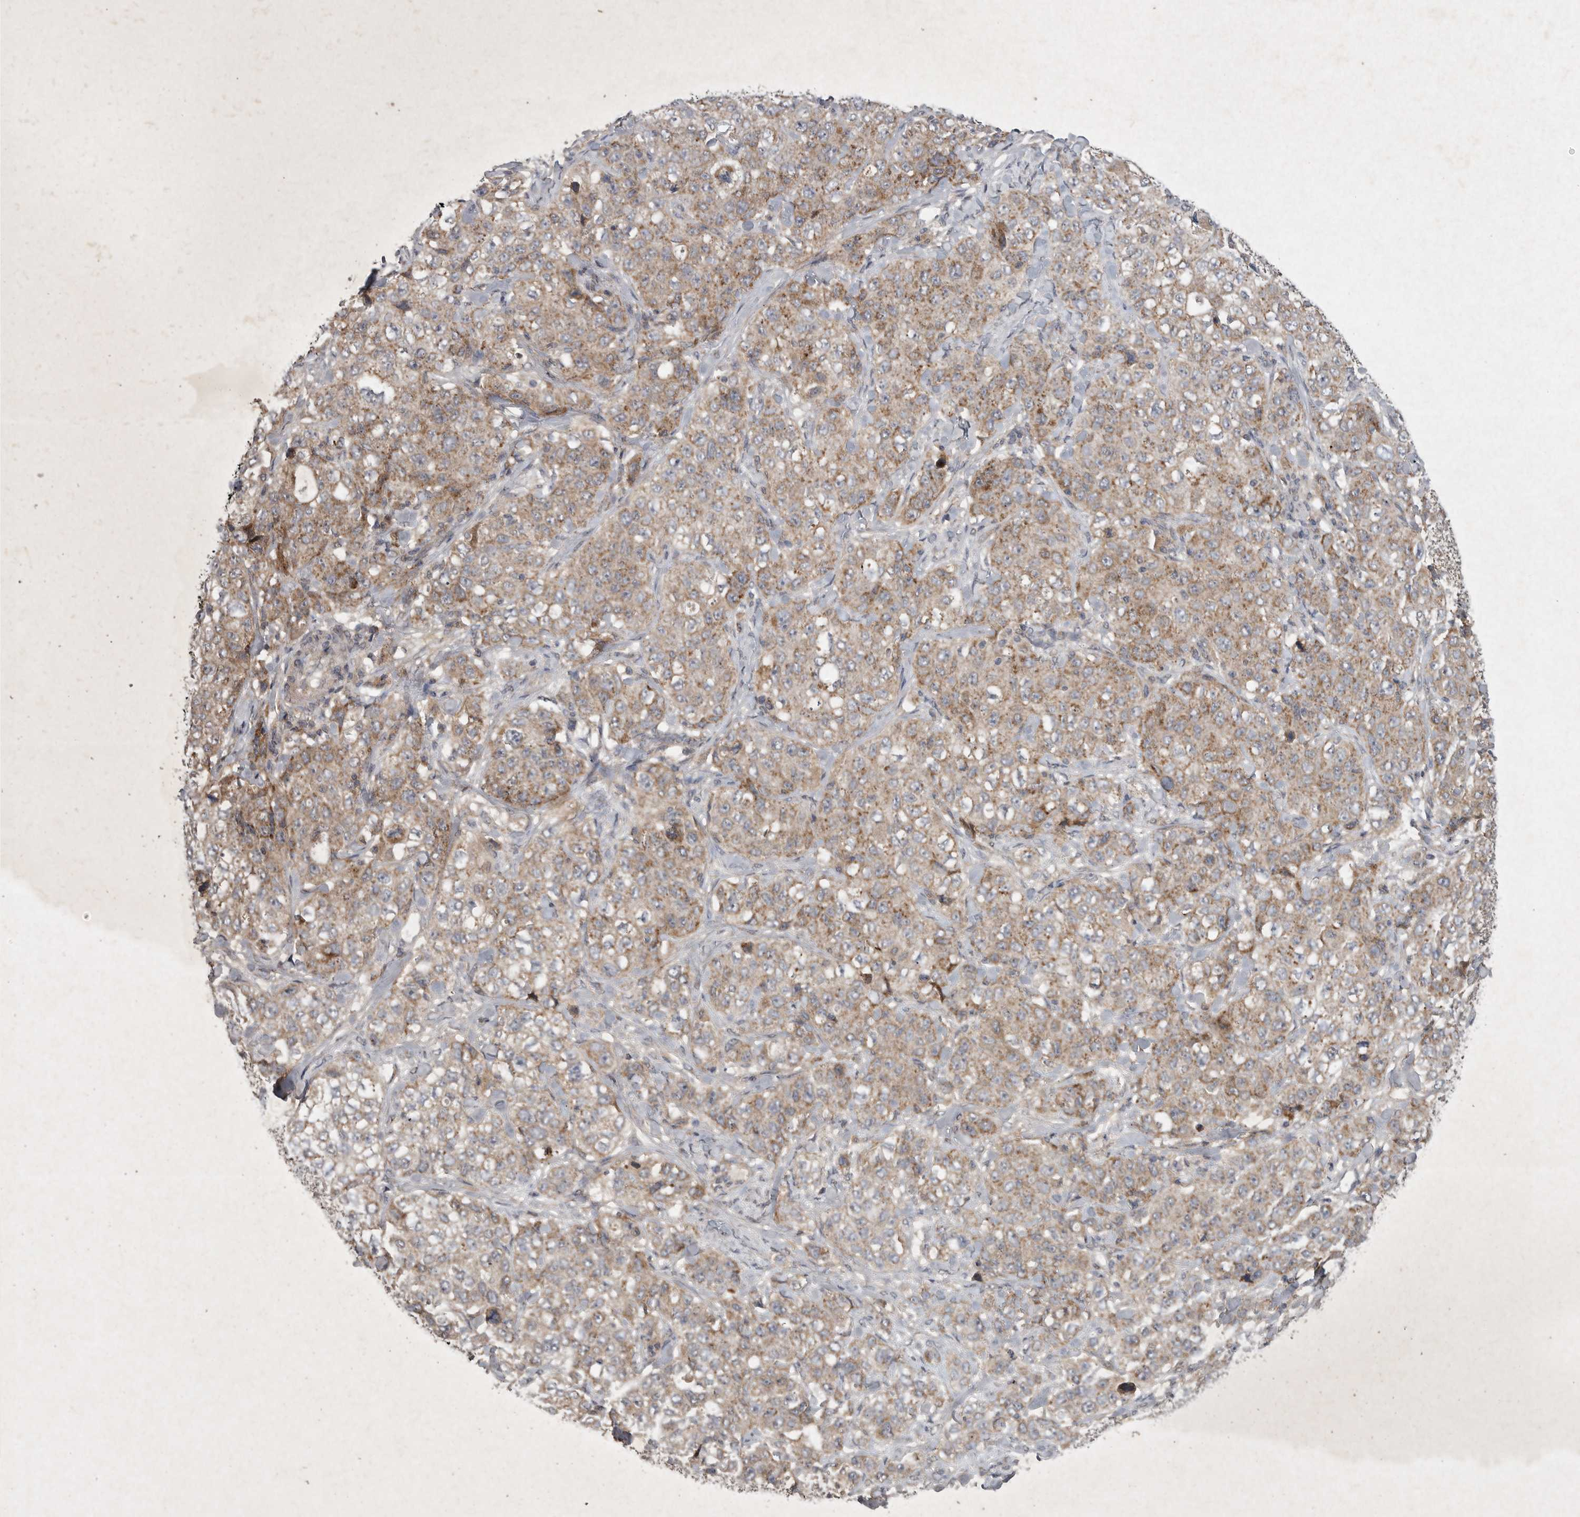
{"staining": {"intensity": "moderate", "quantity": ">75%", "location": "cytoplasmic/membranous"}, "tissue": "stomach cancer", "cell_type": "Tumor cells", "image_type": "cancer", "snomed": [{"axis": "morphology", "description": "Adenocarcinoma, NOS"}, {"axis": "topography", "description": "Stomach"}], "caption": "Human stomach adenocarcinoma stained with a brown dye shows moderate cytoplasmic/membranous positive staining in approximately >75% of tumor cells.", "gene": "DDR1", "patient": {"sex": "male", "age": 48}}